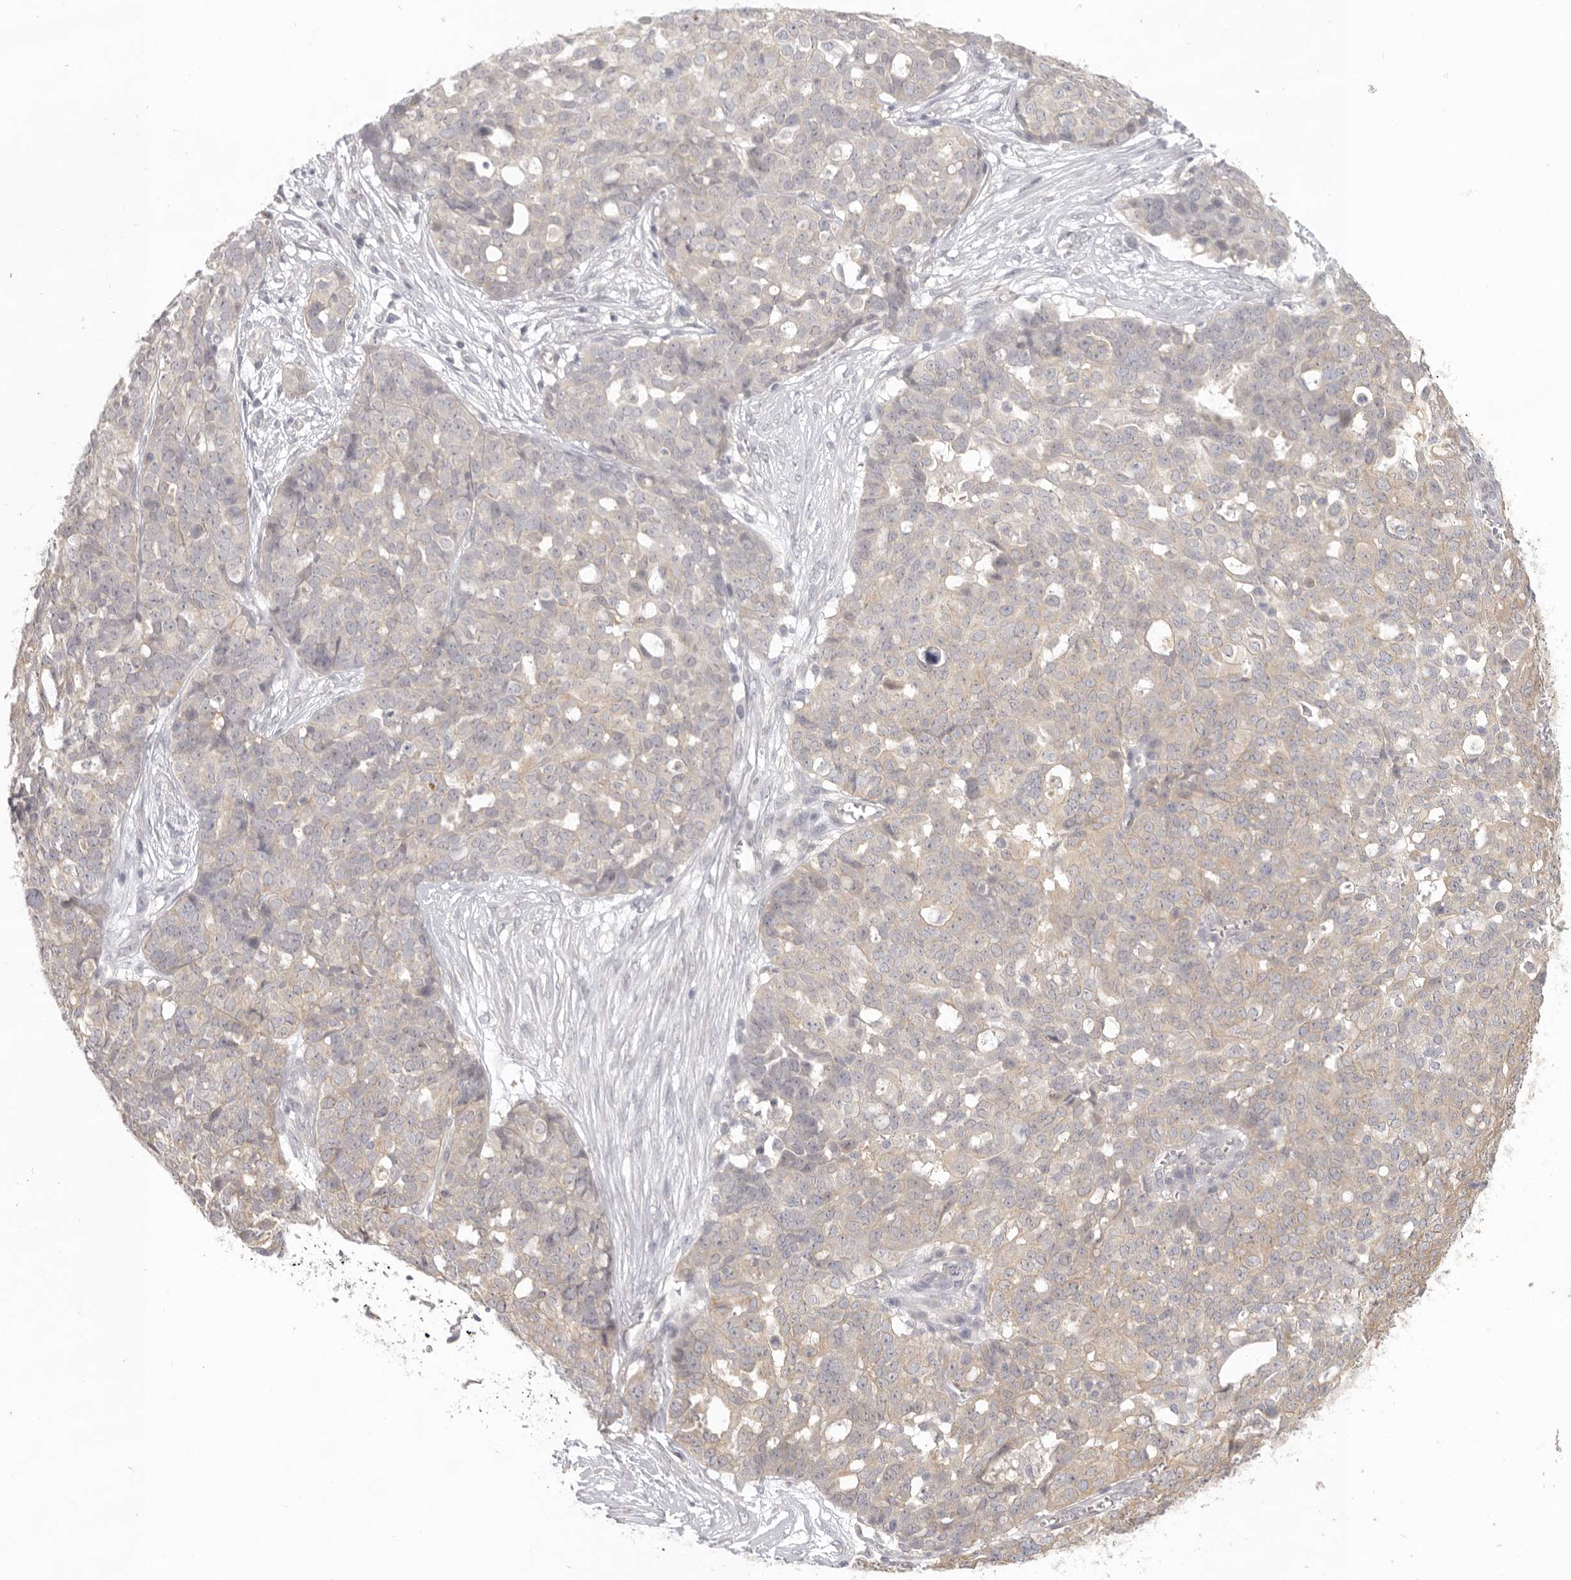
{"staining": {"intensity": "weak", "quantity": "25%-75%", "location": "cytoplasmic/membranous"}, "tissue": "ovarian cancer", "cell_type": "Tumor cells", "image_type": "cancer", "snomed": [{"axis": "morphology", "description": "Cystadenocarcinoma, serous, NOS"}, {"axis": "topography", "description": "Soft tissue"}, {"axis": "topography", "description": "Ovary"}], "caption": "Brown immunohistochemical staining in ovarian serous cystadenocarcinoma reveals weak cytoplasmic/membranous positivity in approximately 25%-75% of tumor cells.", "gene": "AHDC1", "patient": {"sex": "female", "age": 57}}